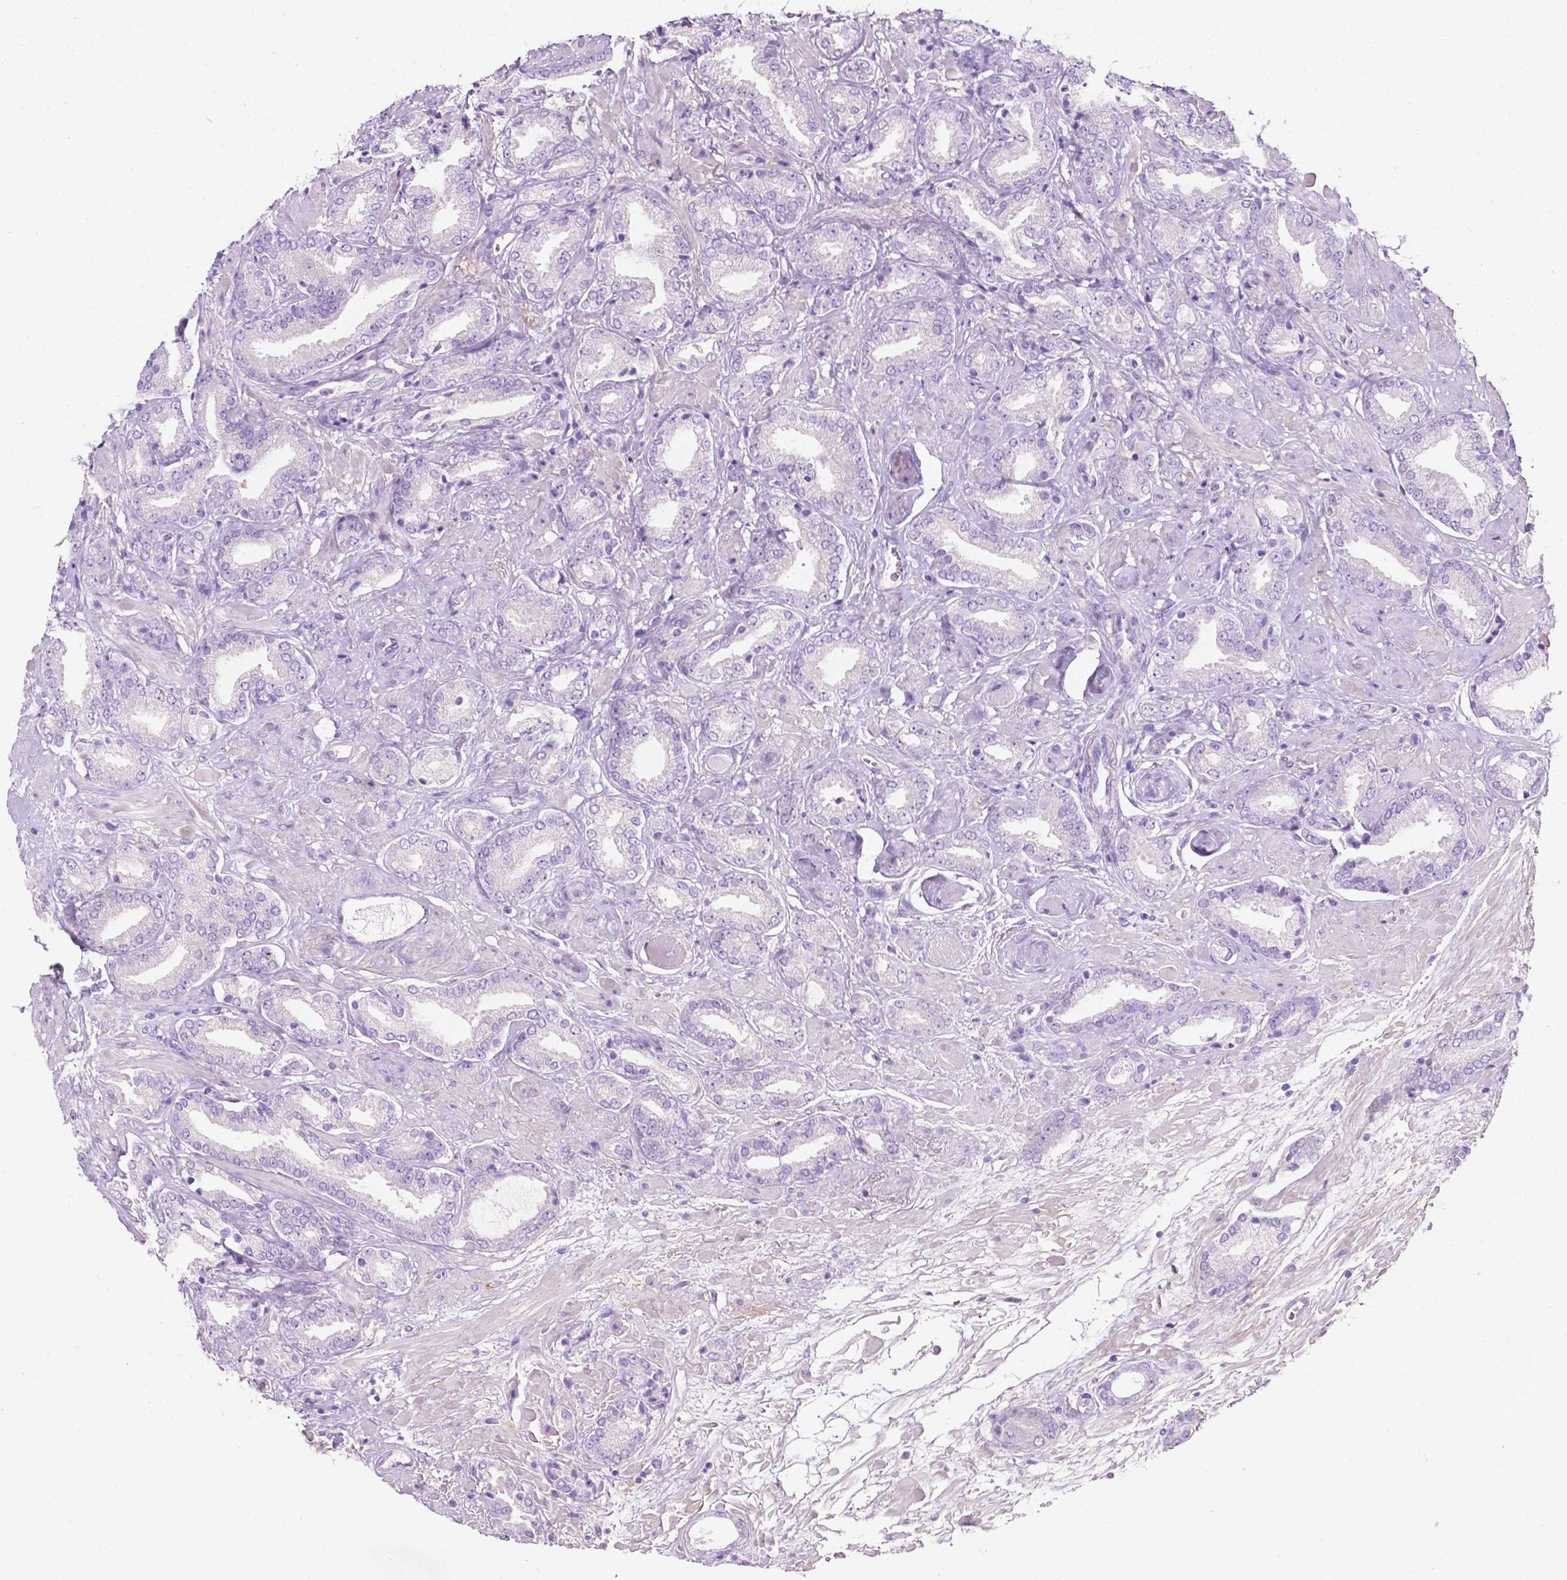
{"staining": {"intensity": "negative", "quantity": "none", "location": "none"}, "tissue": "prostate cancer", "cell_type": "Tumor cells", "image_type": "cancer", "snomed": [{"axis": "morphology", "description": "Adenocarcinoma, High grade"}, {"axis": "topography", "description": "Prostate"}], "caption": "Adenocarcinoma (high-grade) (prostate) was stained to show a protein in brown. There is no significant expression in tumor cells.", "gene": "GNAO1", "patient": {"sex": "male", "age": 56}}